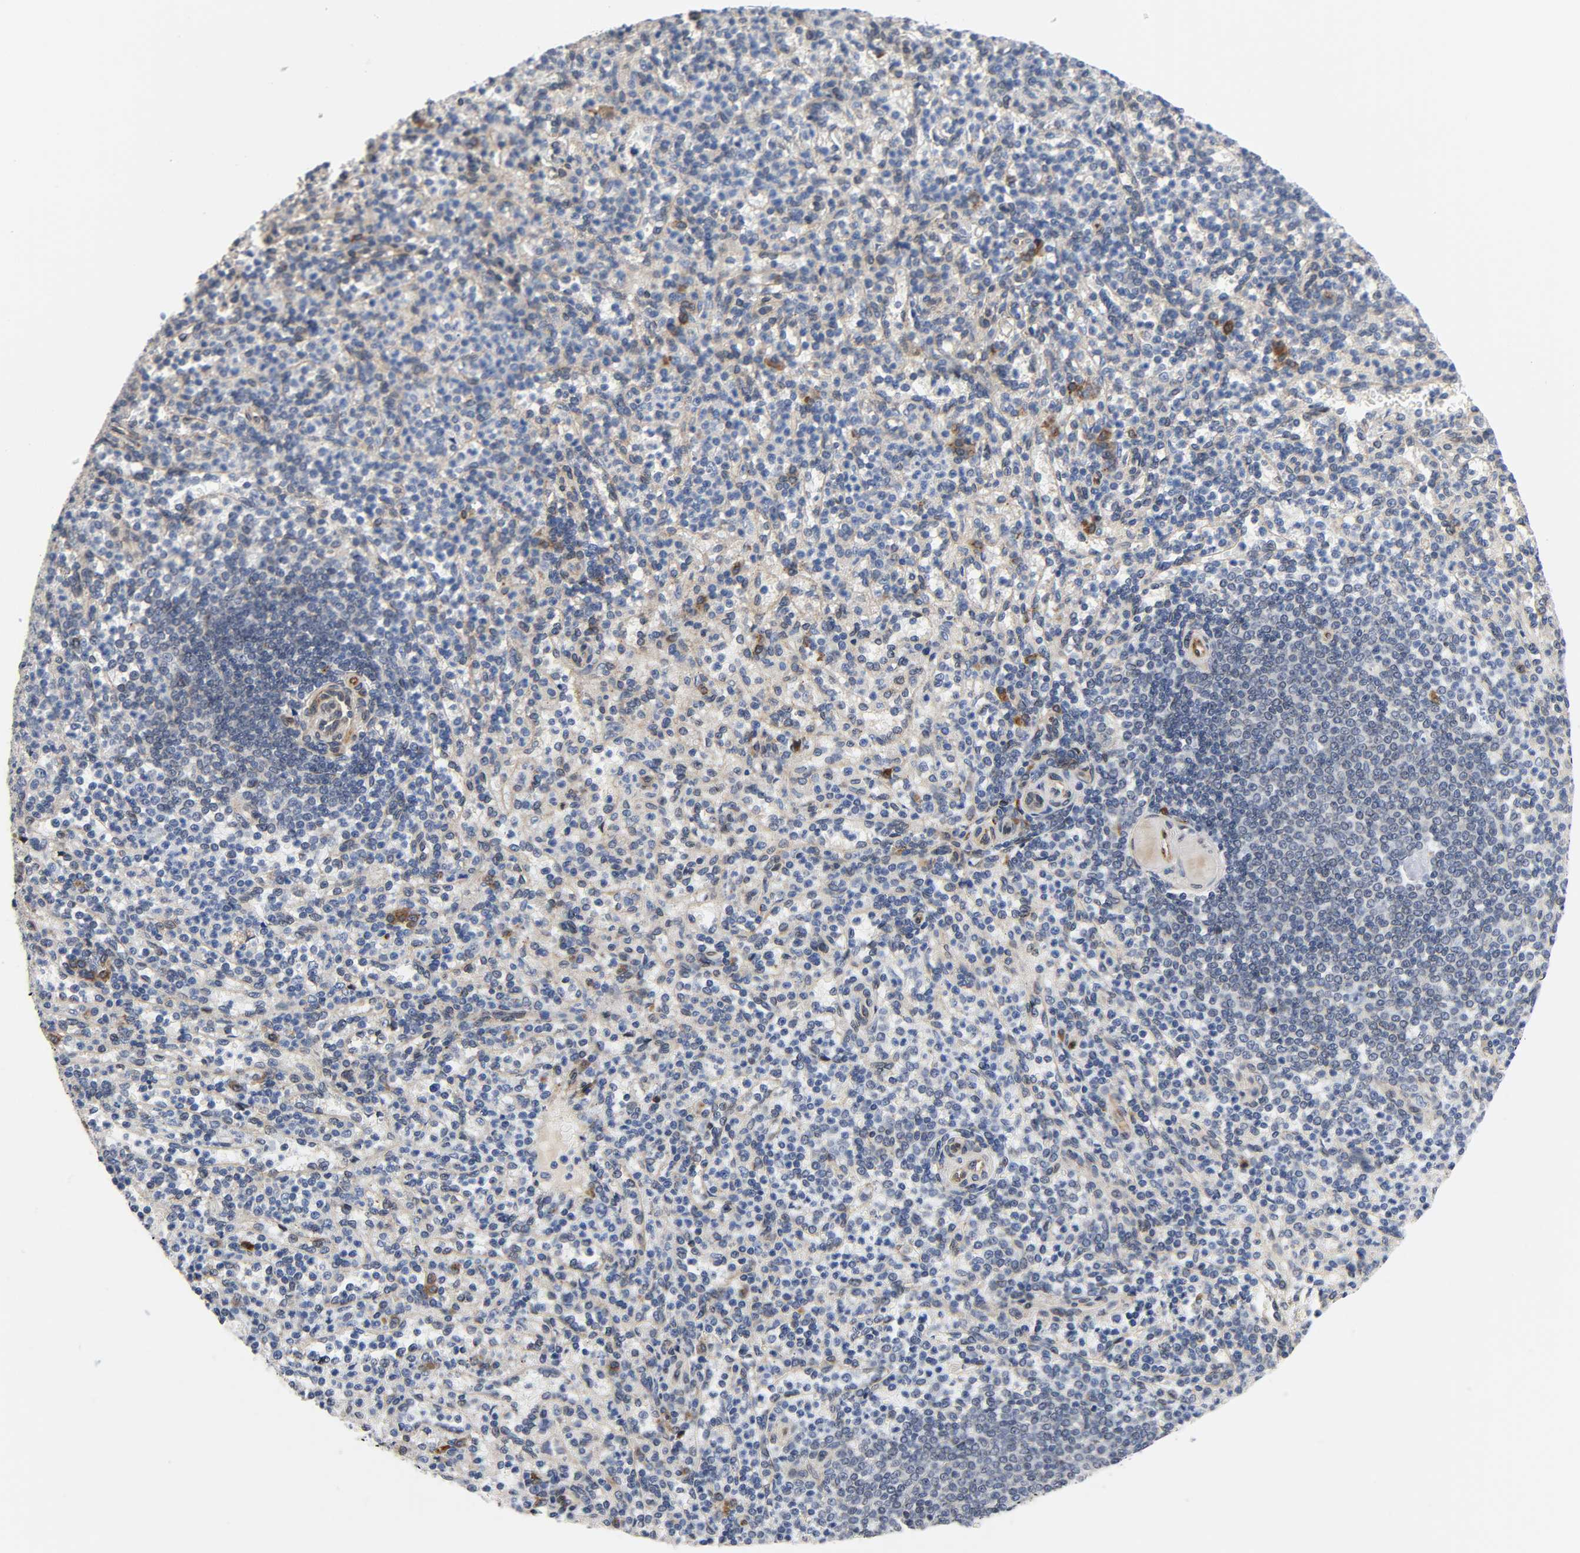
{"staining": {"intensity": "weak", "quantity": "<25%", "location": "cytoplasmic/membranous"}, "tissue": "spleen", "cell_type": "Cells in red pulp", "image_type": "normal", "snomed": [{"axis": "morphology", "description": "Normal tissue, NOS"}, {"axis": "topography", "description": "Spleen"}], "caption": "This photomicrograph is of benign spleen stained with immunohistochemistry to label a protein in brown with the nuclei are counter-stained blue. There is no positivity in cells in red pulp.", "gene": "ASB6", "patient": {"sex": "female", "age": 74}}